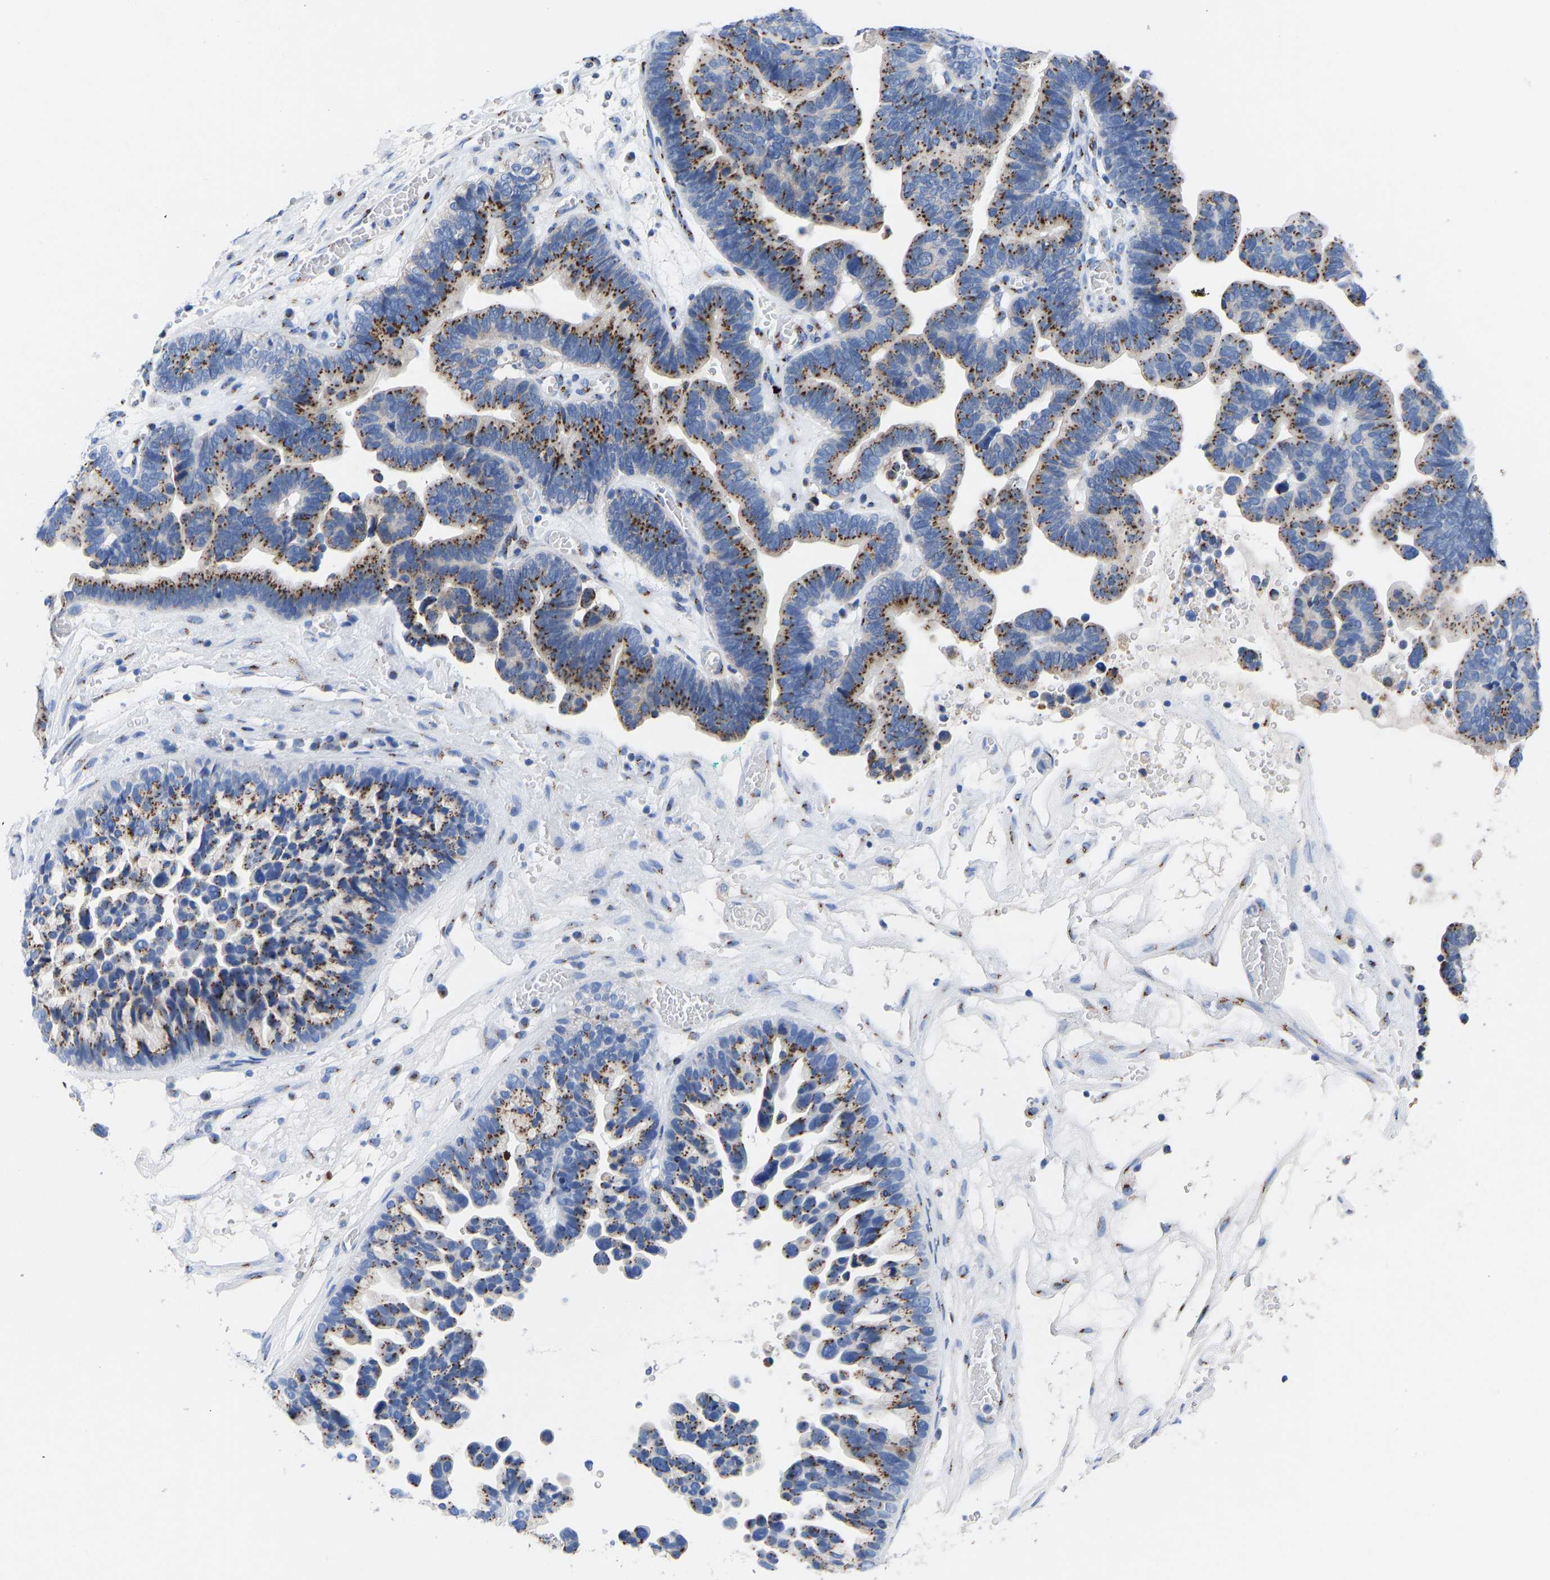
{"staining": {"intensity": "strong", "quantity": ">75%", "location": "cytoplasmic/membranous"}, "tissue": "ovarian cancer", "cell_type": "Tumor cells", "image_type": "cancer", "snomed": [{"axis": "morphology", "description": "Cystadenocarcinoma, serous, NOS"}, {"axis": "topography", "description": "Ovary"}], "caption": "Tumor cells exhibit high levels of strong cytoplasmic/membranous staining in about >75% of cells in human ovarian cancer (serous cystadenocarcinoma).", "gene": "TMEM87A", "patient": {"sex": "female", "age": 56}}